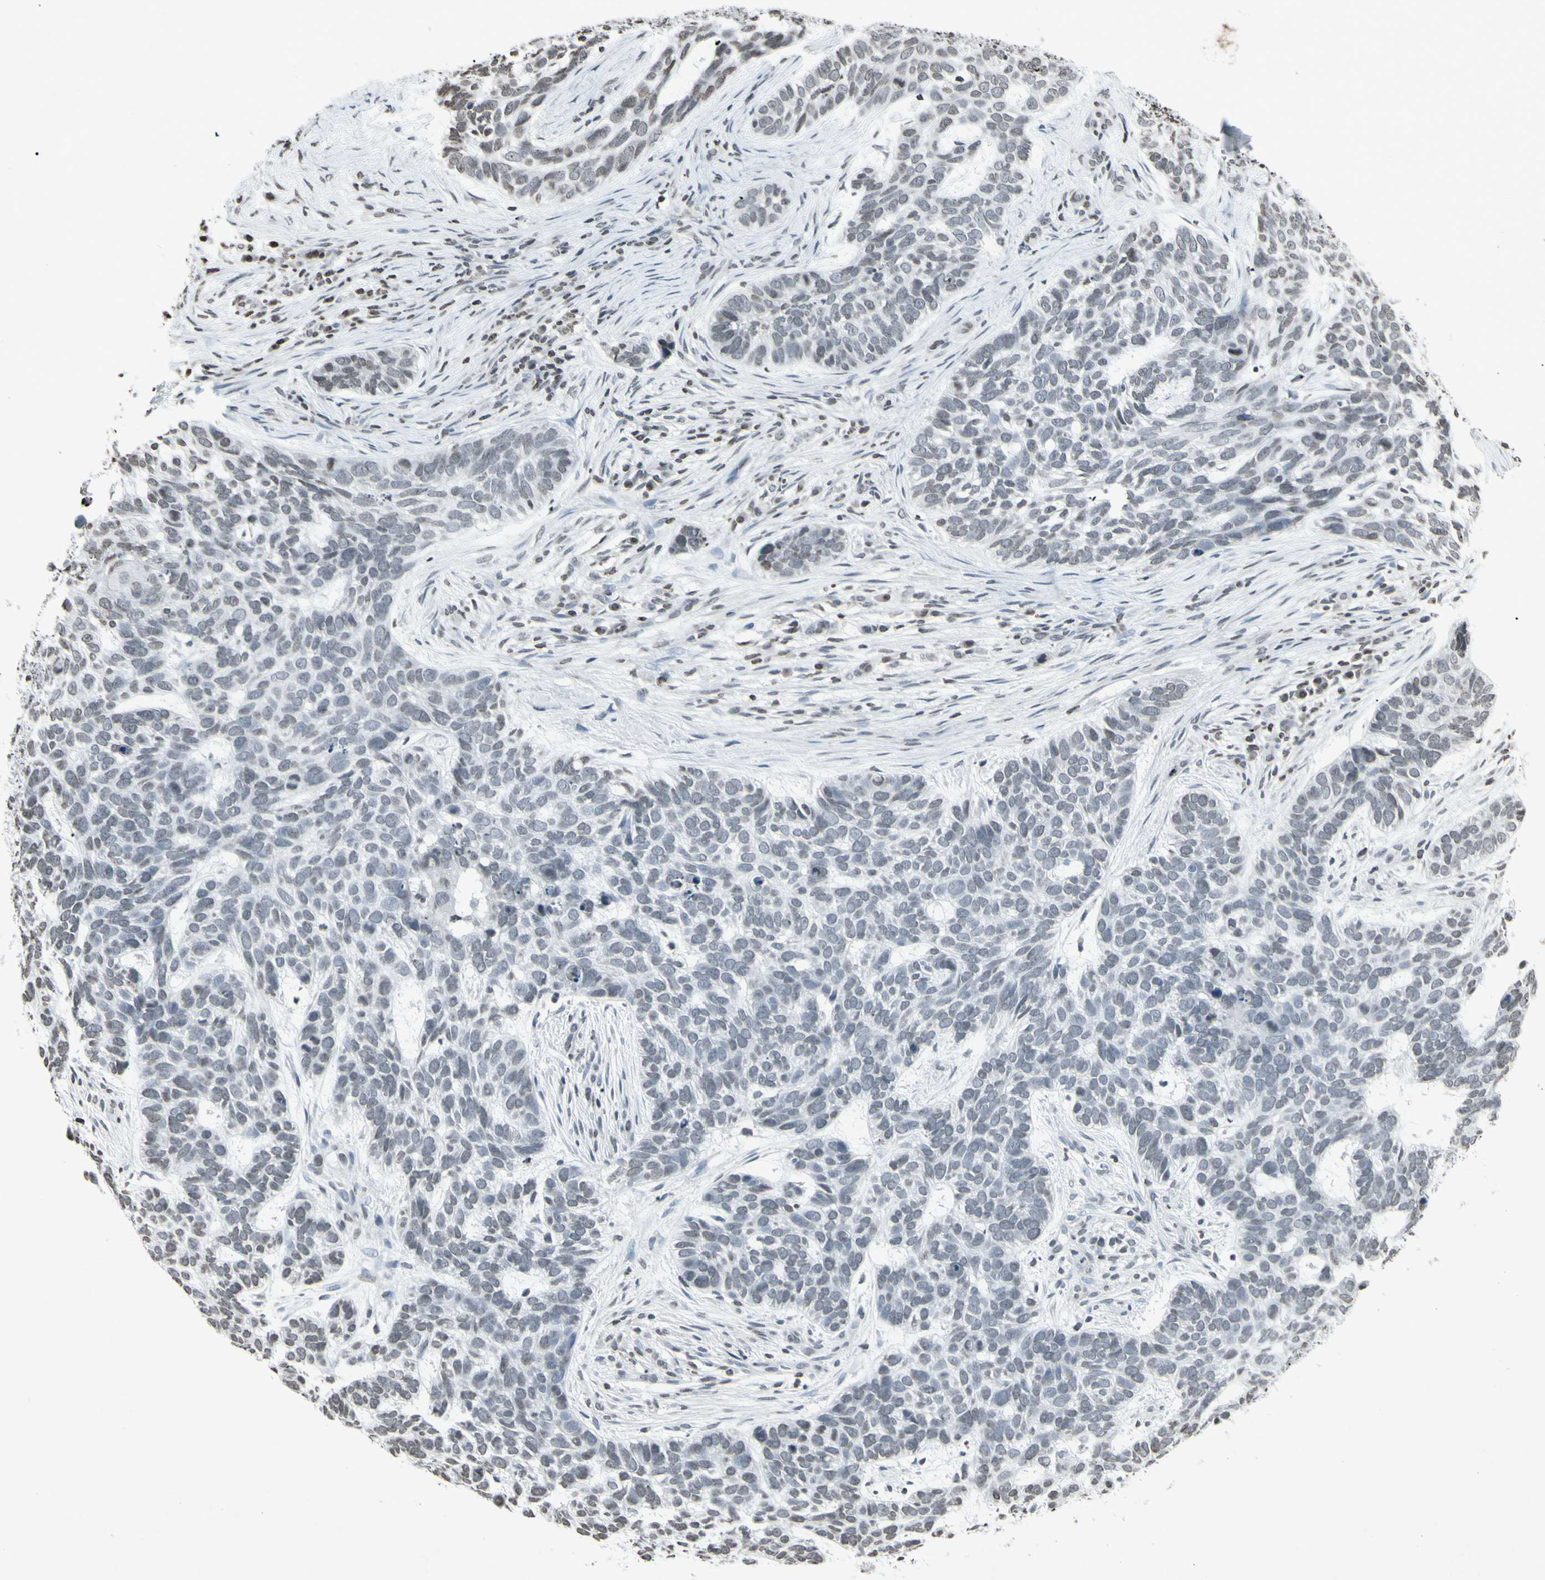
{"staining": {"intensity": "negative", "quantity": "none", "location": "none"}, "tissue": "skin cancer", "cell_type": "Tumor cells", "image_type": "cancer", "snomed": [{"axis": "morphology", "description": "Basal cell carcinoma"}, {"axis": "topography", "description": "Skin"}], "caption": "Skin cancer was stained to show a protein in brown. There is no significant positivity in tumor cells.", "gene": "CD79B", "patient": {"sex": "male", "age": 87}}